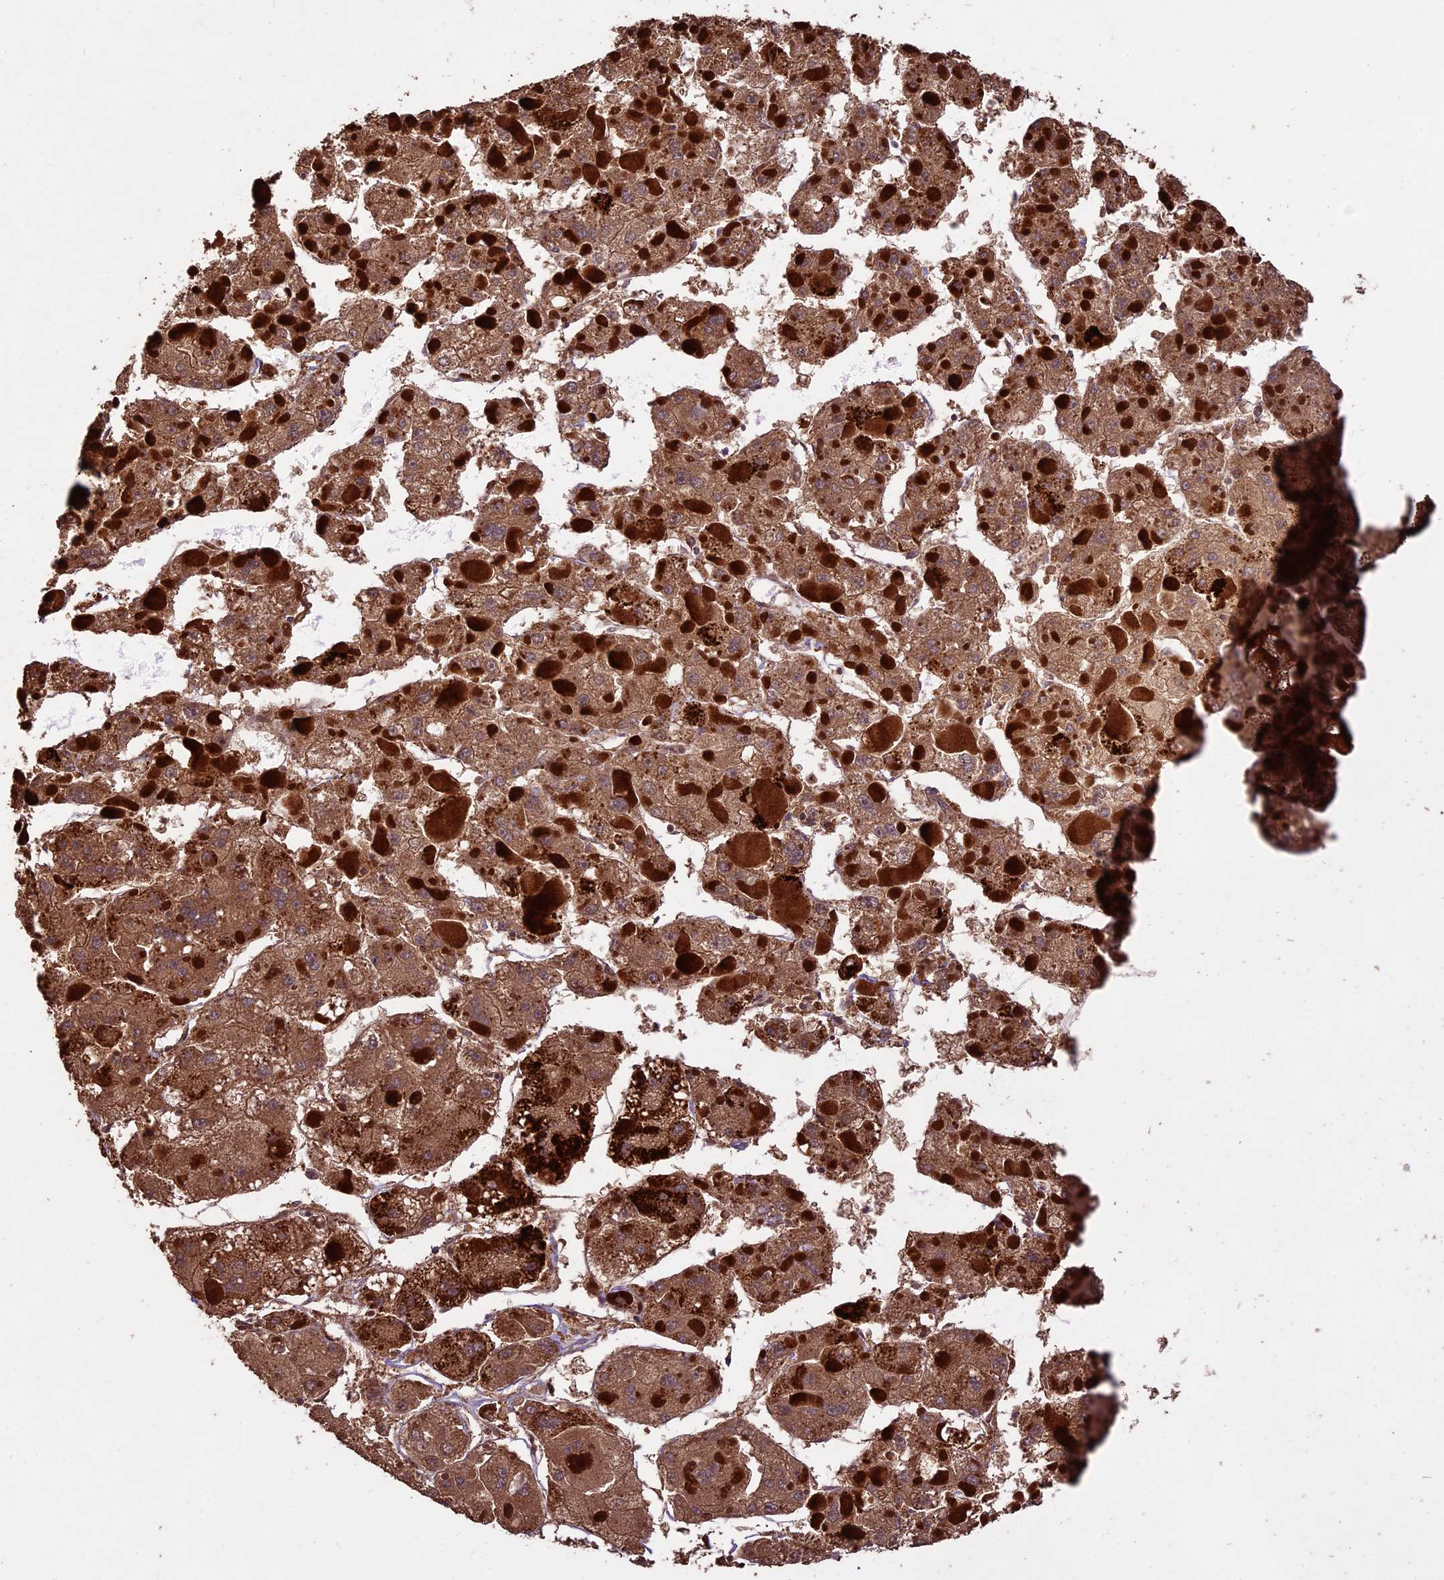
{"staining": {"intensity": "moderate", "quantity": ">75%", "location": "cytoplasmic/membranous"}, "tissue": "liver cancer", "cell_type": "Tumor cells", "image_type": "cancer", "snomed": [{"axis": "morphology", "description": "Carcinoma, Hepatocellular, NOS"}, {"axis": "topography", "description": "Liver"}], "caption": "A brown stain labels moderate cytoplasmic/membranous positivity of a protein in liver hepatocellular carcinoma tumor cells.", "gene": "CRLF1", "patient": {"sex": "female", "age": 73}}